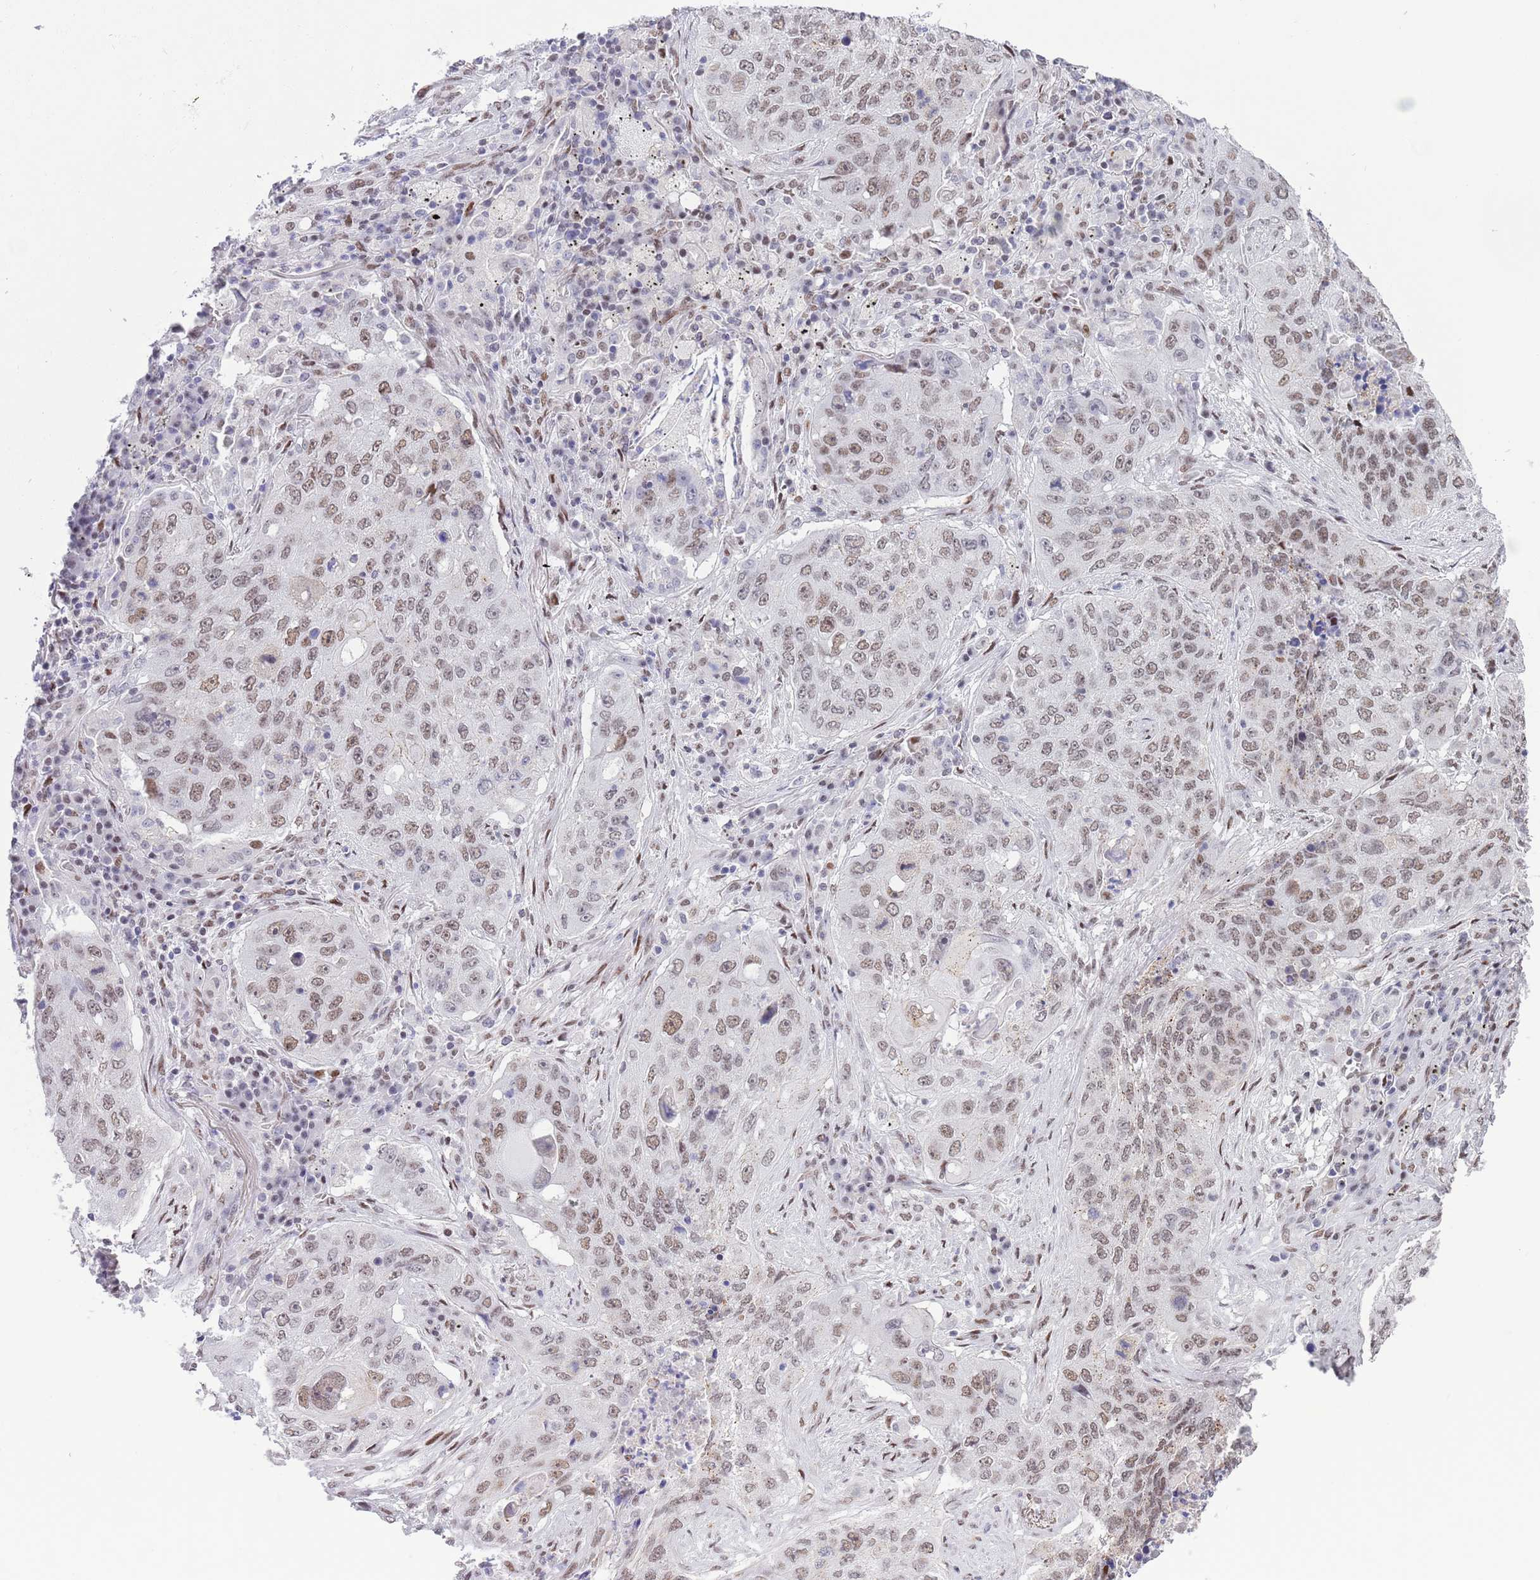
{"staining": {"intensity": "moderate", "quantity": ">75%", "location": "nuclear"}, "tissue": "lung cancer", "cell_type": "Tumor cells", "image_type": "cancer", "snomed": [{"axis": "morphology", "description": "Squamous cell carcinoma, NOS"}, {"axis": "topography", "description": "Lung"}], "caption": "Lung squamous cell carcinoma stained with IHC demonstrates moderate nuclear expression in approximately >75% of tumor cells. (Stains: DAB (3,3'-diaminobenzidine) in brown, nuclei in blue, Microscopy: brightfield microscopy at high magnification).", "gene": "ZNF382", "patient": {"sex": "female", "age": 63}}